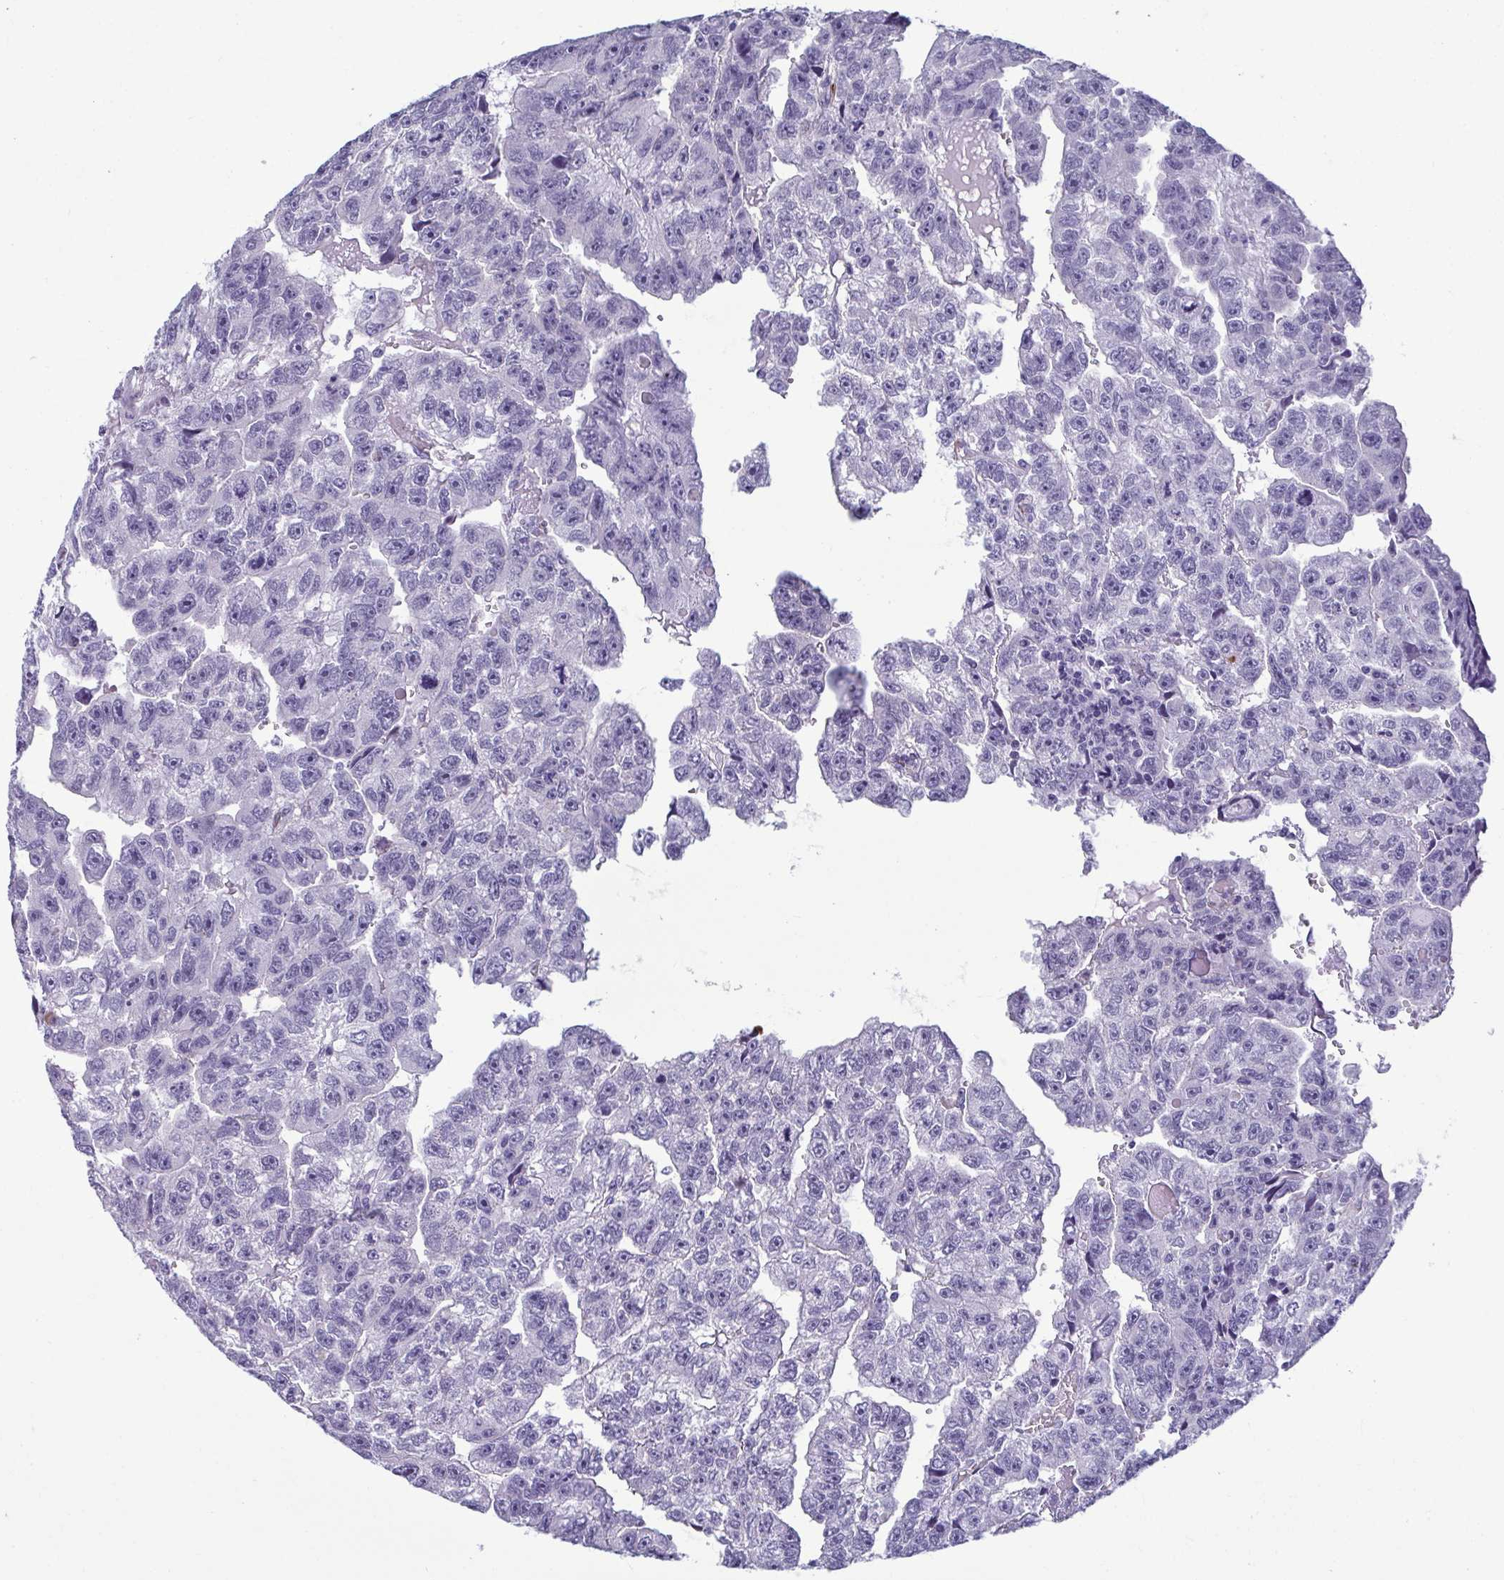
{"staining": {"intensity": "negative", "quantity": "none", "location": "none"}, "tissue": "testis cancer", "cell_type": "Tumor cells", "image_type": "cancer", "snomed": [{"axis": "morphology", "description": "Carcinoma, Embryonal, NOS"}, {"axis": "topography", "description": "Testis"}], "caption": "Testis embryonal carcinoma was stained to show a protein in brown. There is no significant expression in tumor cells. (DAB (3,3'-diaminobenzidine) IHC, high magnification).", "gene": "SERPINI1", "patient": {"sex": "male", "age": 20}}